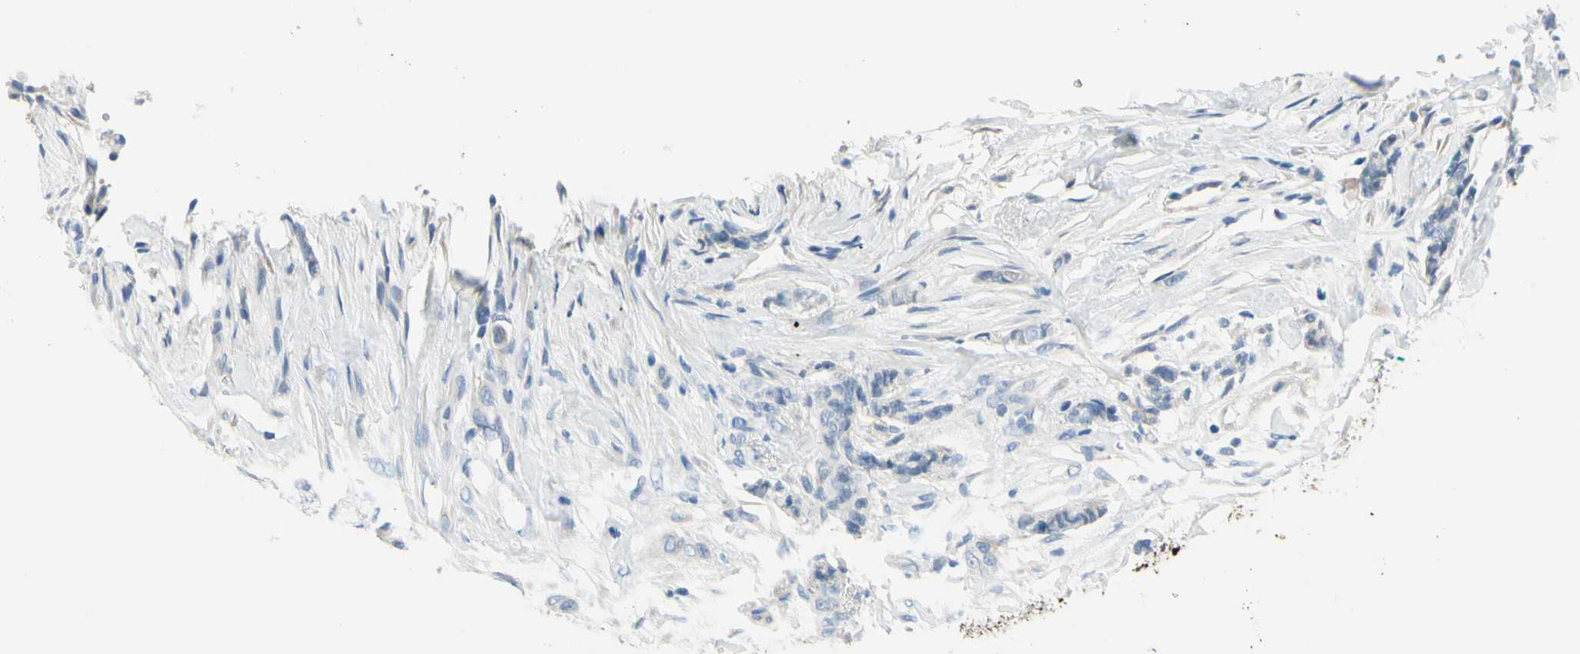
{"staining": {"intensity": "negative", "quantity": "none", "location": "none"}, "tissue": "breast cancer", "cell_type": "Tumor cells", "image_type": "cancer", "snomed": [{"axis": "morphology", "description": "Duct carcinoma"}, {"axis": "topography", "description": "Breast"}], "caption": "IHC histopathology image of breast intraductal carcinoma stained for a protein (brown), which reveals no staining in tumor cells.", "gene": "MAVS", "patient": {"sex": "female", "age": 40}}